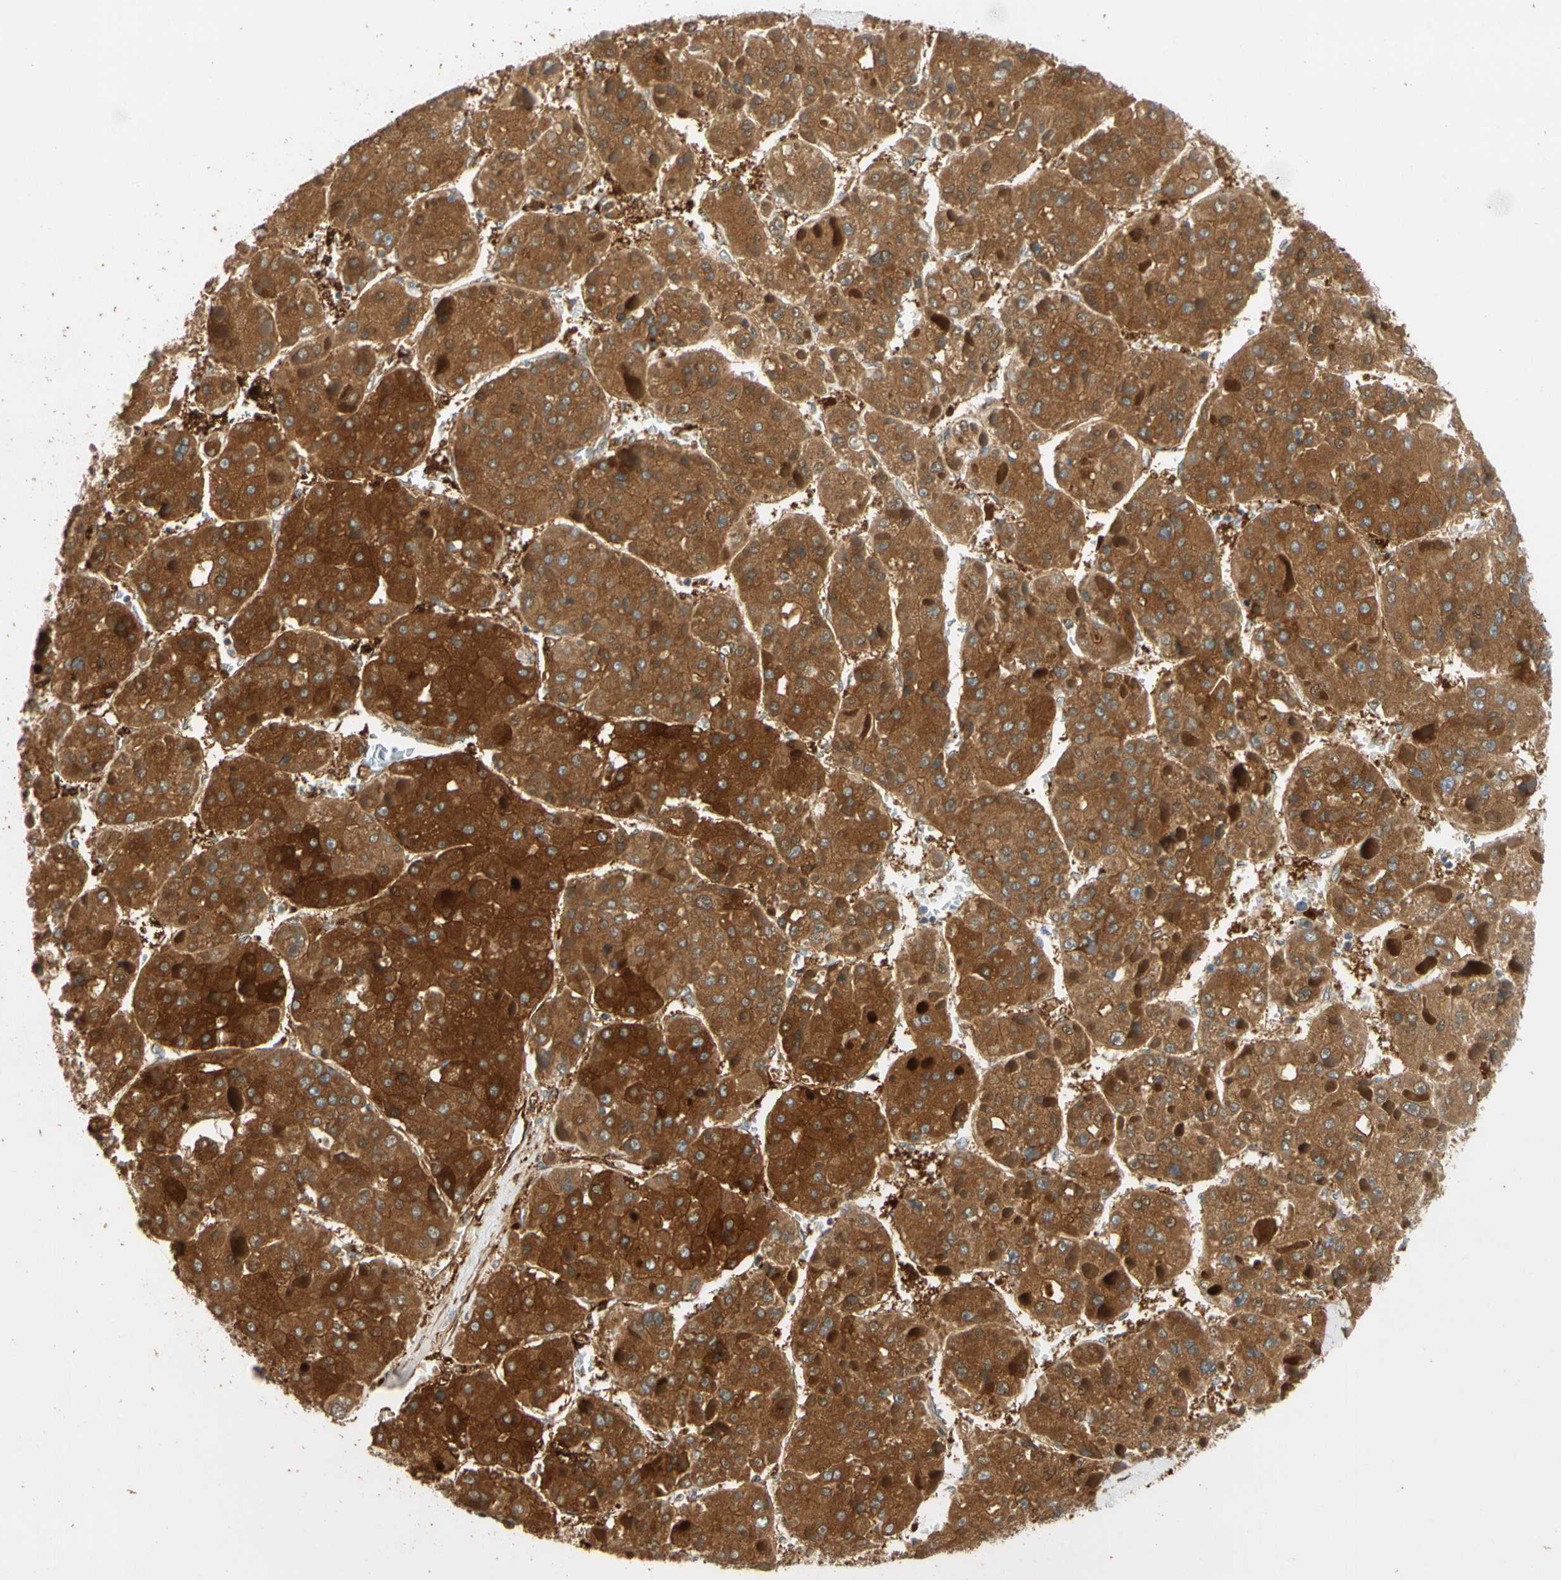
{"staining": {"intensity": "strong", "quantity": ">75%", "location": "cytoplasmic/membranous"}, "tissue": "liver cancer", "cell_type": "Tumor cells", "image_type": "cancer", "snomed": [{"axis": "morphology", "description": "Carcinoma, Hepatocellular, NOS"}, {"axis": "topography", "description": "Liver"}], "caption": "This photomicrograph shows liver cancer (hepatocellular carcinoma) stained with immunohistochemistry (IHC) to label a protein in brown. The cytoplasmic/membranous of tumor cells show strong positivity for the protein. Nuclei are counter-stained blue.", "gene": "PARP14", "patient": {"sex": "female", "age": 73}}